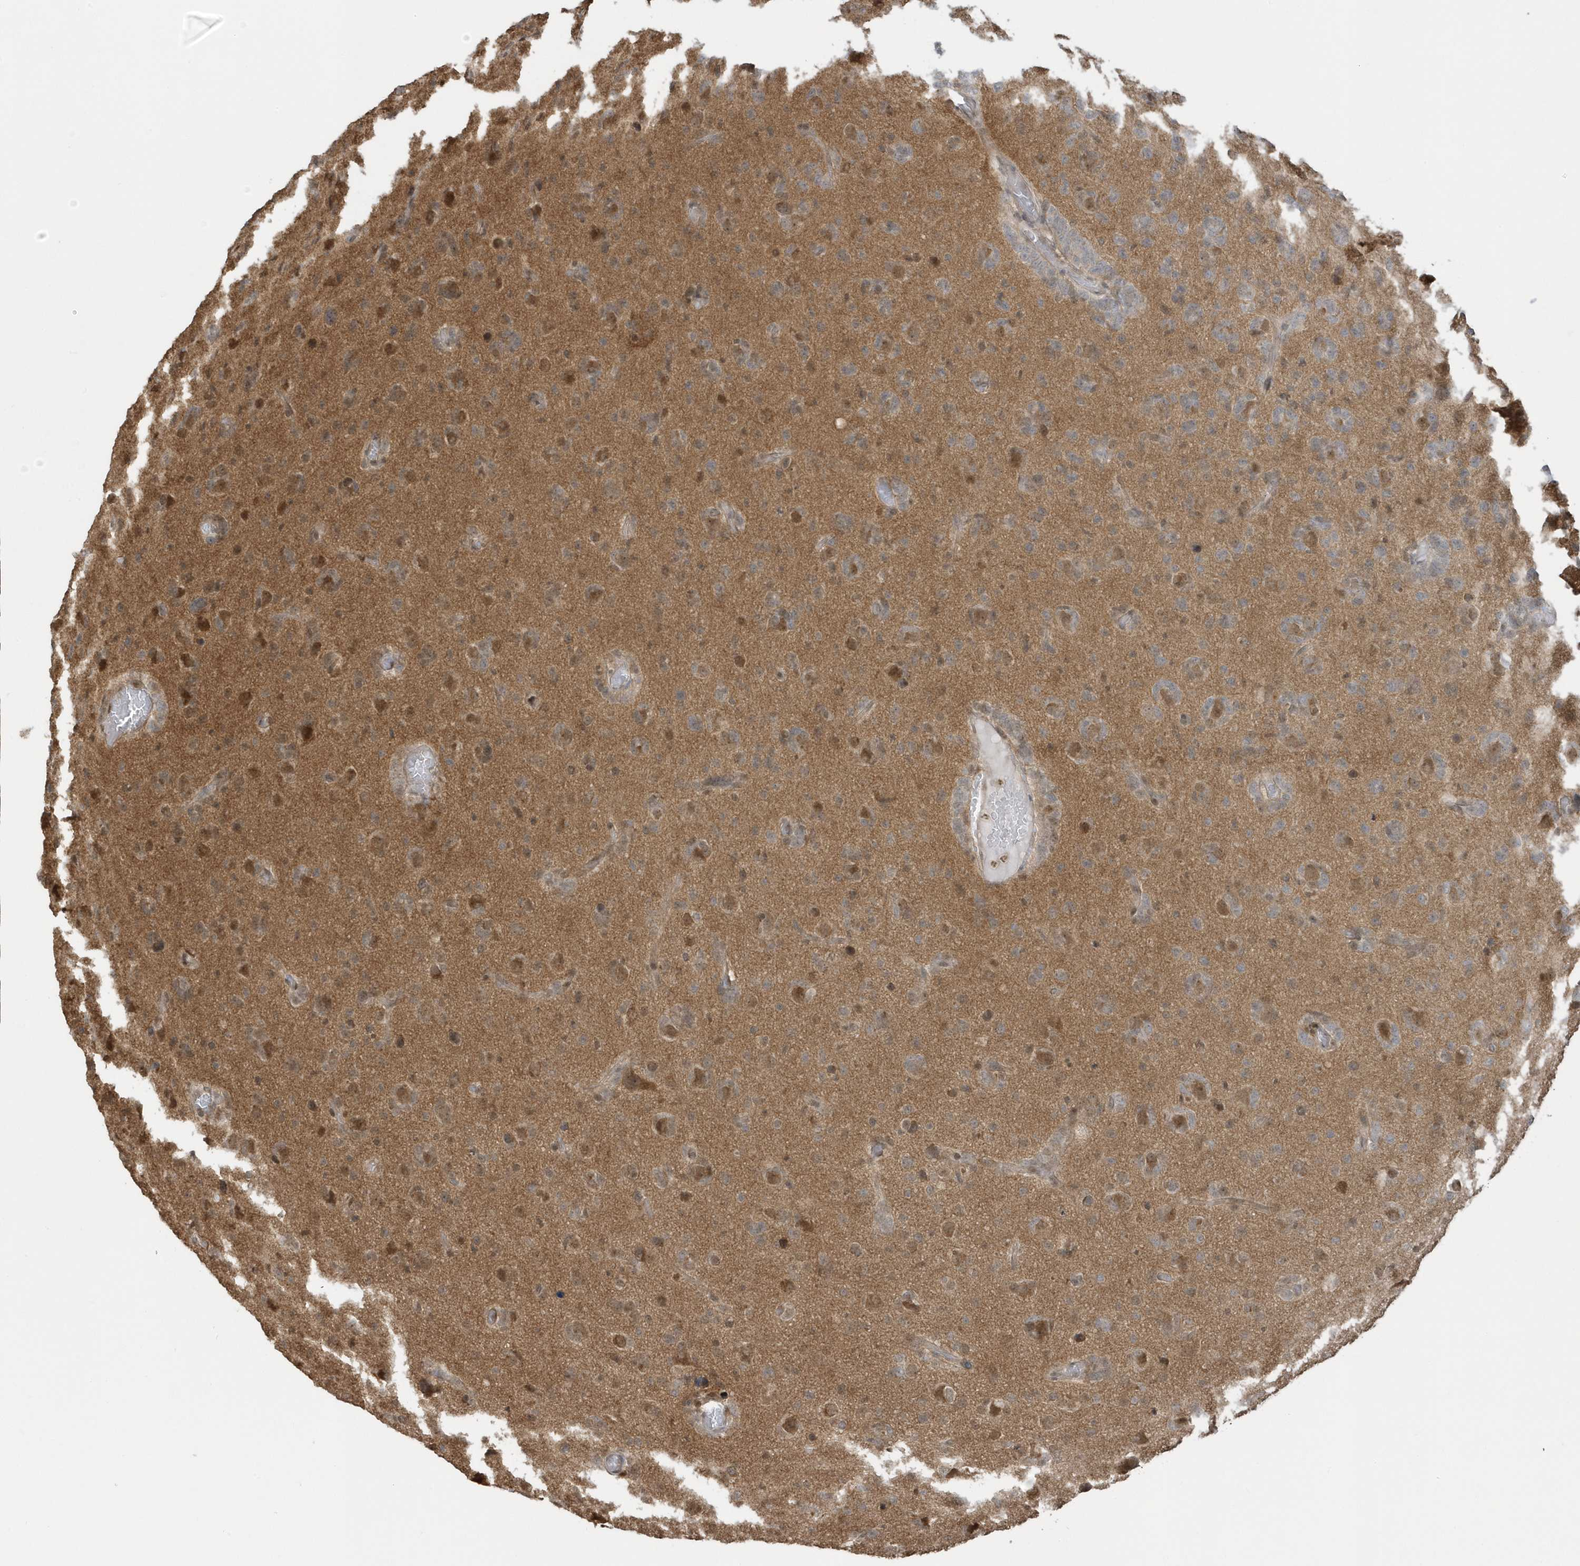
{"staining": {"intensity": "moderate", "quantity": "<25%", "location": "nuclear"}, "tissue": "glioma", "cell_type": "Tumor cells", "image_type": "cancer", "snomed": [{"axis": "morphology", "description": "Glioma, malignant, High grade"}, {"axis": "topography", "description": "Brain"}], "caption": "Immunohistochemical staining of malignant glioma (high-grade) shows low levels of moderate nuclear protein expression in approximately <25% of tumor cells.", "gene": "PPP1R7", "patient": {"sex": "female", "age": 59}}